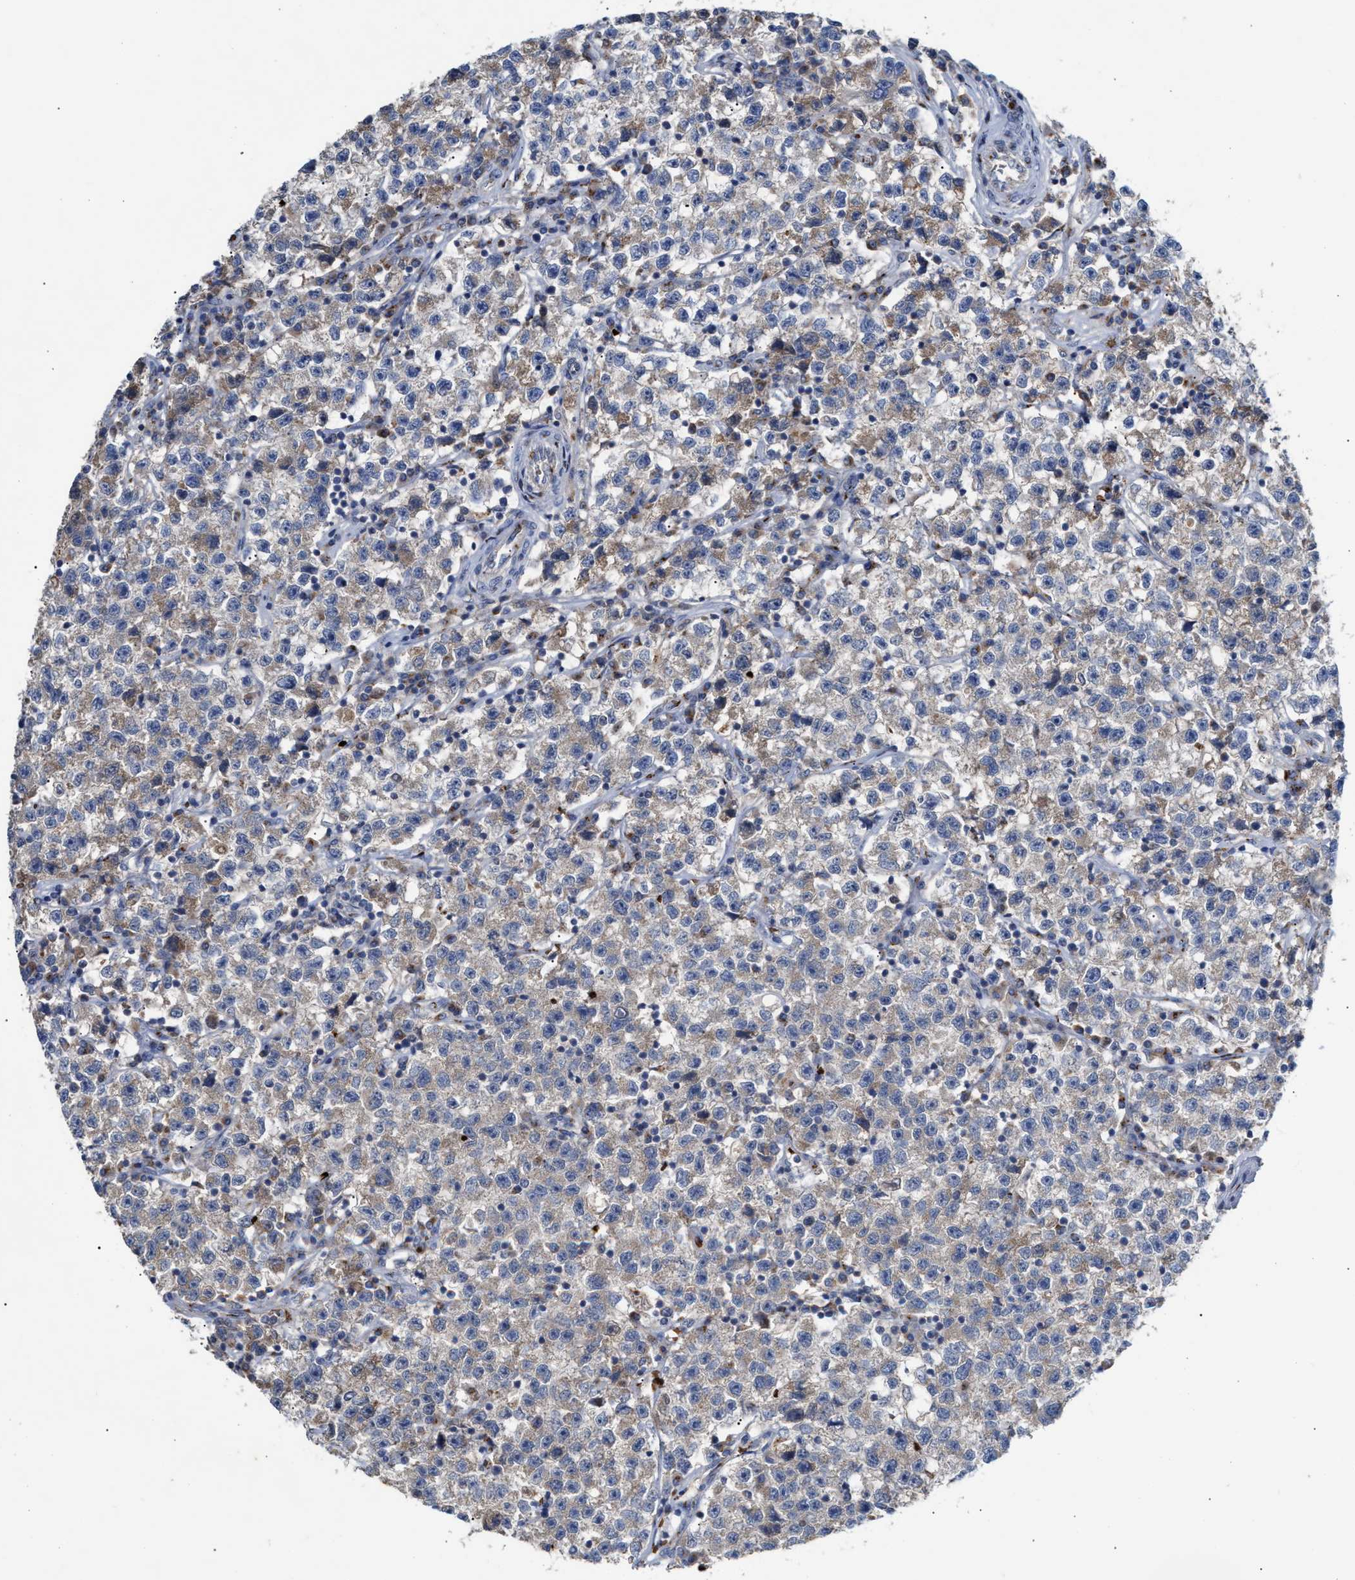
{"staining": {"intensity": "weak", "quantity": "25%-75%", "location": "cytoplasmic/membranous"}, "tissue": "testis cancer", "cell_type": "Tumor cells", "image_type": "cancer", "snomed": [{"axis": "morphology", "description": "Seminoma, NOS"}, {"axis": "topography", "description": "Testis"}], "caption": "A brown stain labels weak cytoplasmic/membranous staining of a protein in human testis cancer (seminoma) tumor cells.", "gene": "CCL2", "patient": {"sex": "male", "age": 22}}